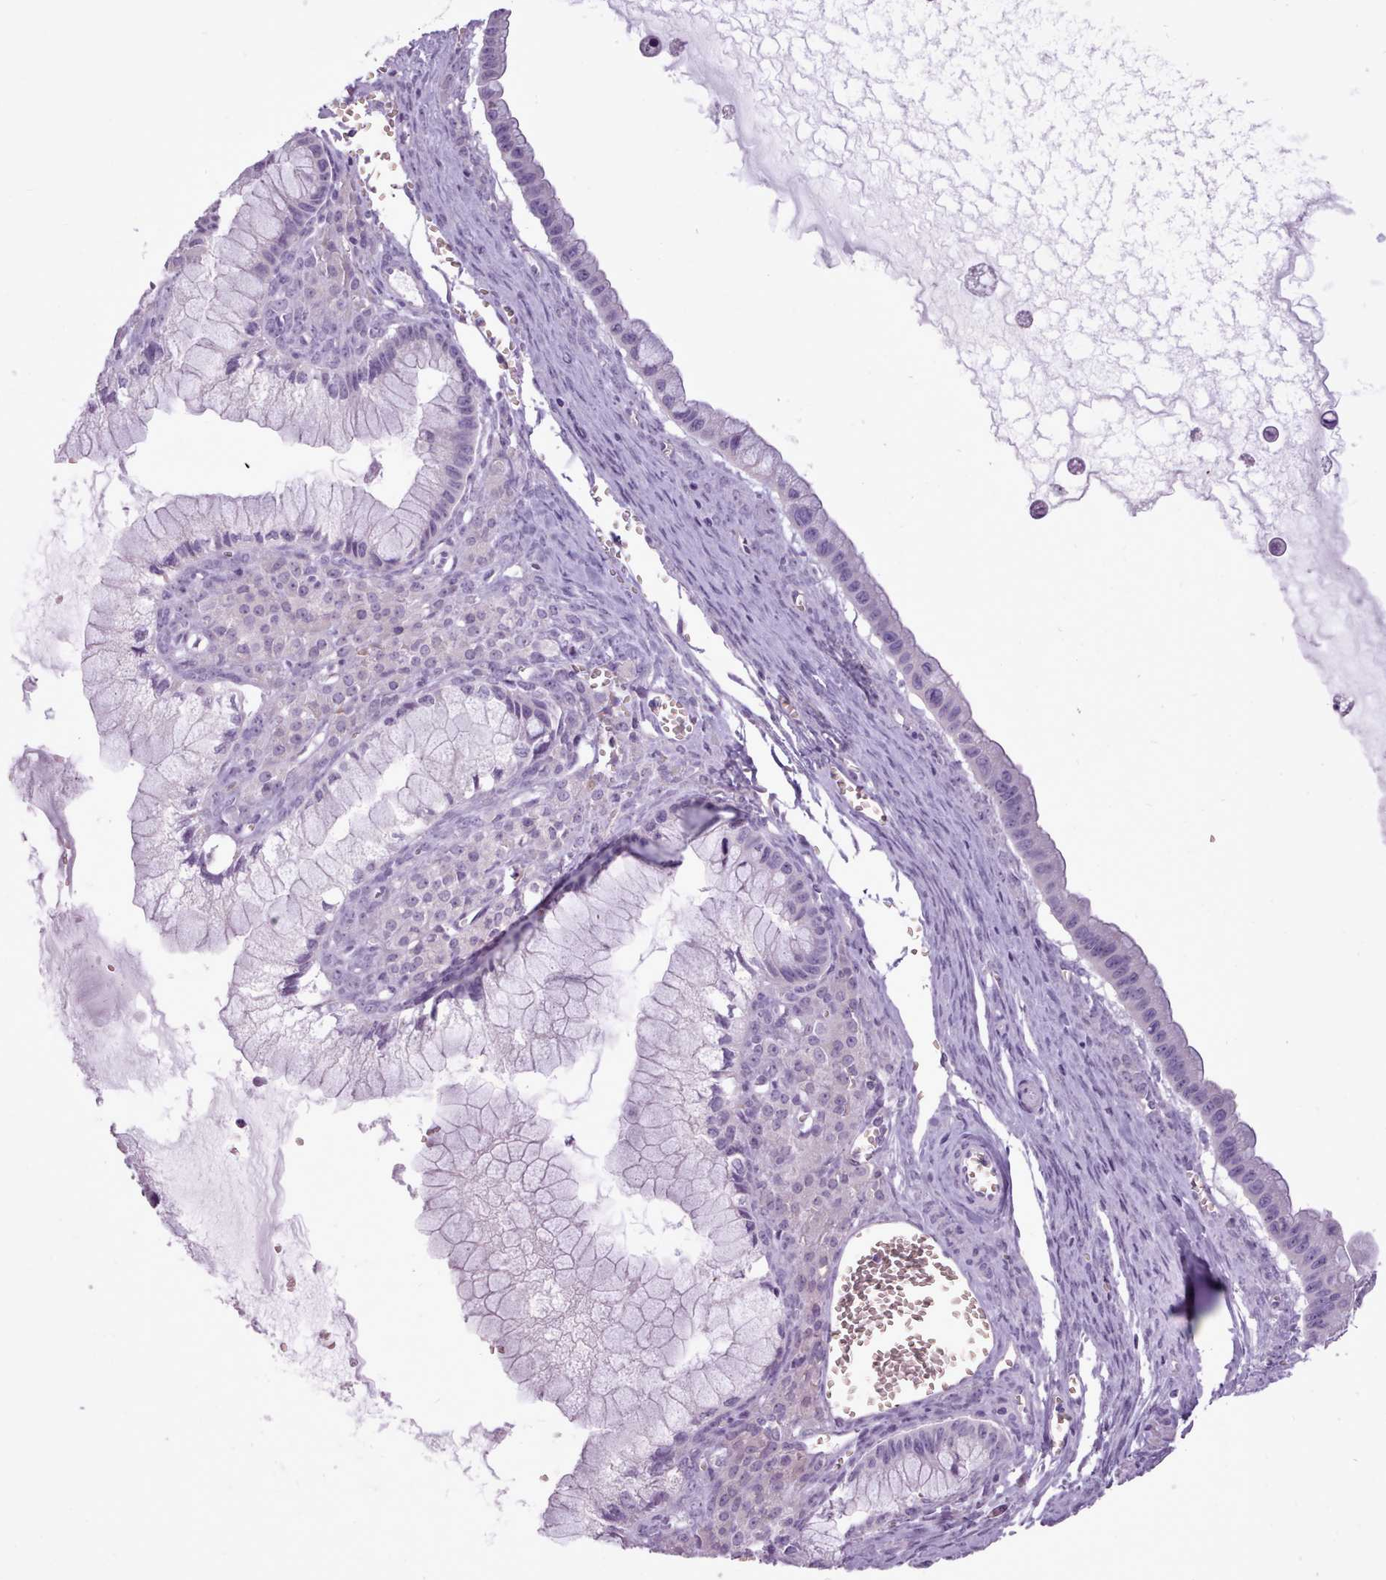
{"staining": {"intensity": "negative", "quantity": "none", "location": "none"}, "tissue": "ovarian cancer", "cell_type": "Tumor cells", "image_type": "cancer", "snomed": [{"axis": "morphology", "description": "Cystadenocarcinoma, mucinous, NOS"}, {"axis": "topography", "description": "Ovary"}], "caption": "A high-resolution photomicrograph shows immunohistochemistry staining of ovarian mucinous cystadenocarcinoma, which exhibits no significant positivity in tumor cells.", "gene": "ATRAID", "patient": {"sex": "female", "age": 59}}